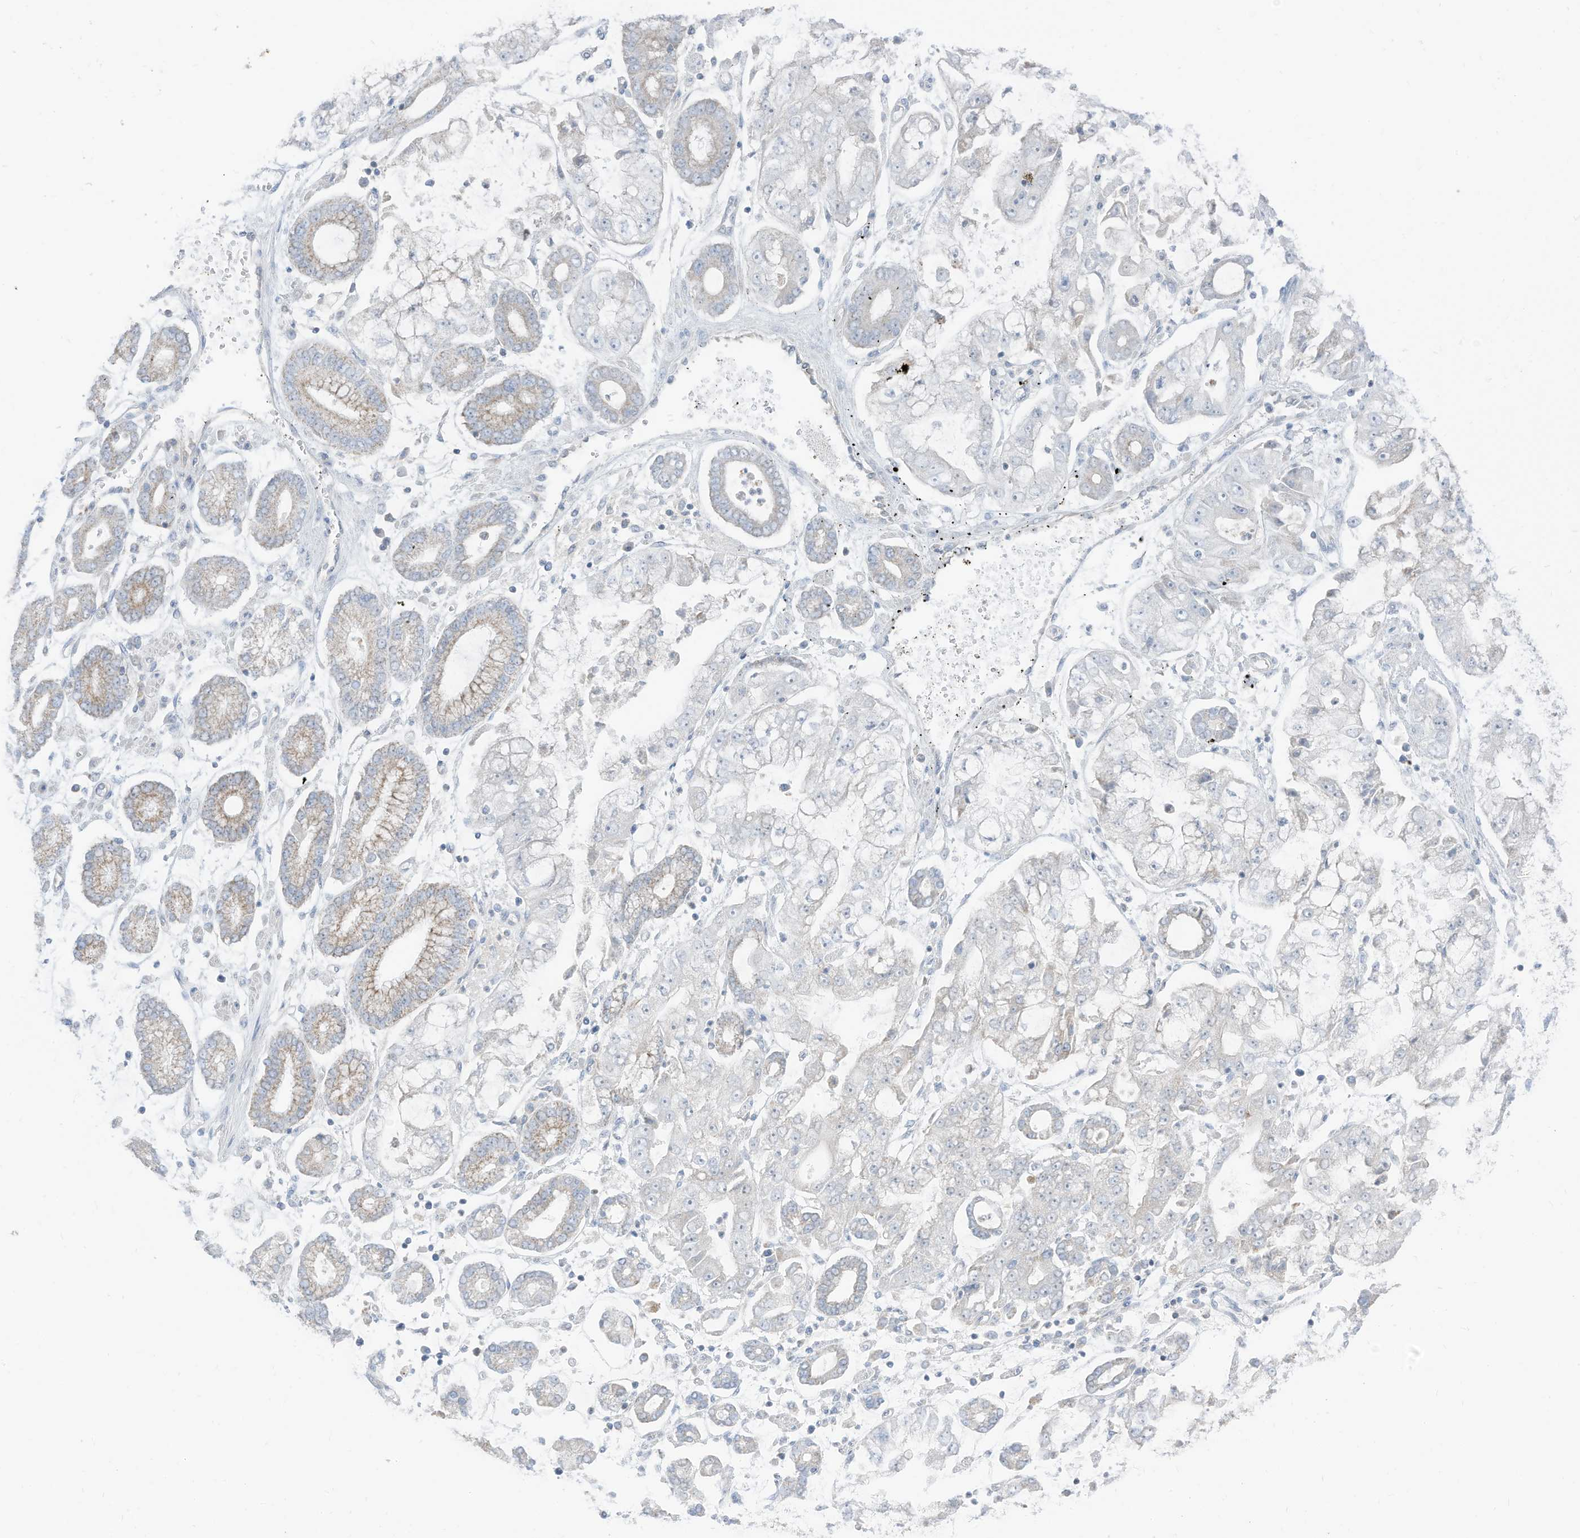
{"staining": {"intensity": "negative", "quantity": "none", "location": "none"}, "tissue": "stomach cancer", "cell_type": "Tumor cells", "image_type": "cancer", "snomed": [{"axis": "morphology", "description": "Adenocarcinoma, NOS"}, {"axis": "topography", "description": "Stomach"}], "caption": "High magnification brightfield microscopy of stomach cancer (adenocarcinoma) stained with DAB (3,3'-diaminobenzidine) (brown) and counterstained with hematoxylin (blue): tumor cells show no significant positivity.", "gene": "ETHE1", "patient": {"sex": "male", "age": 76}}